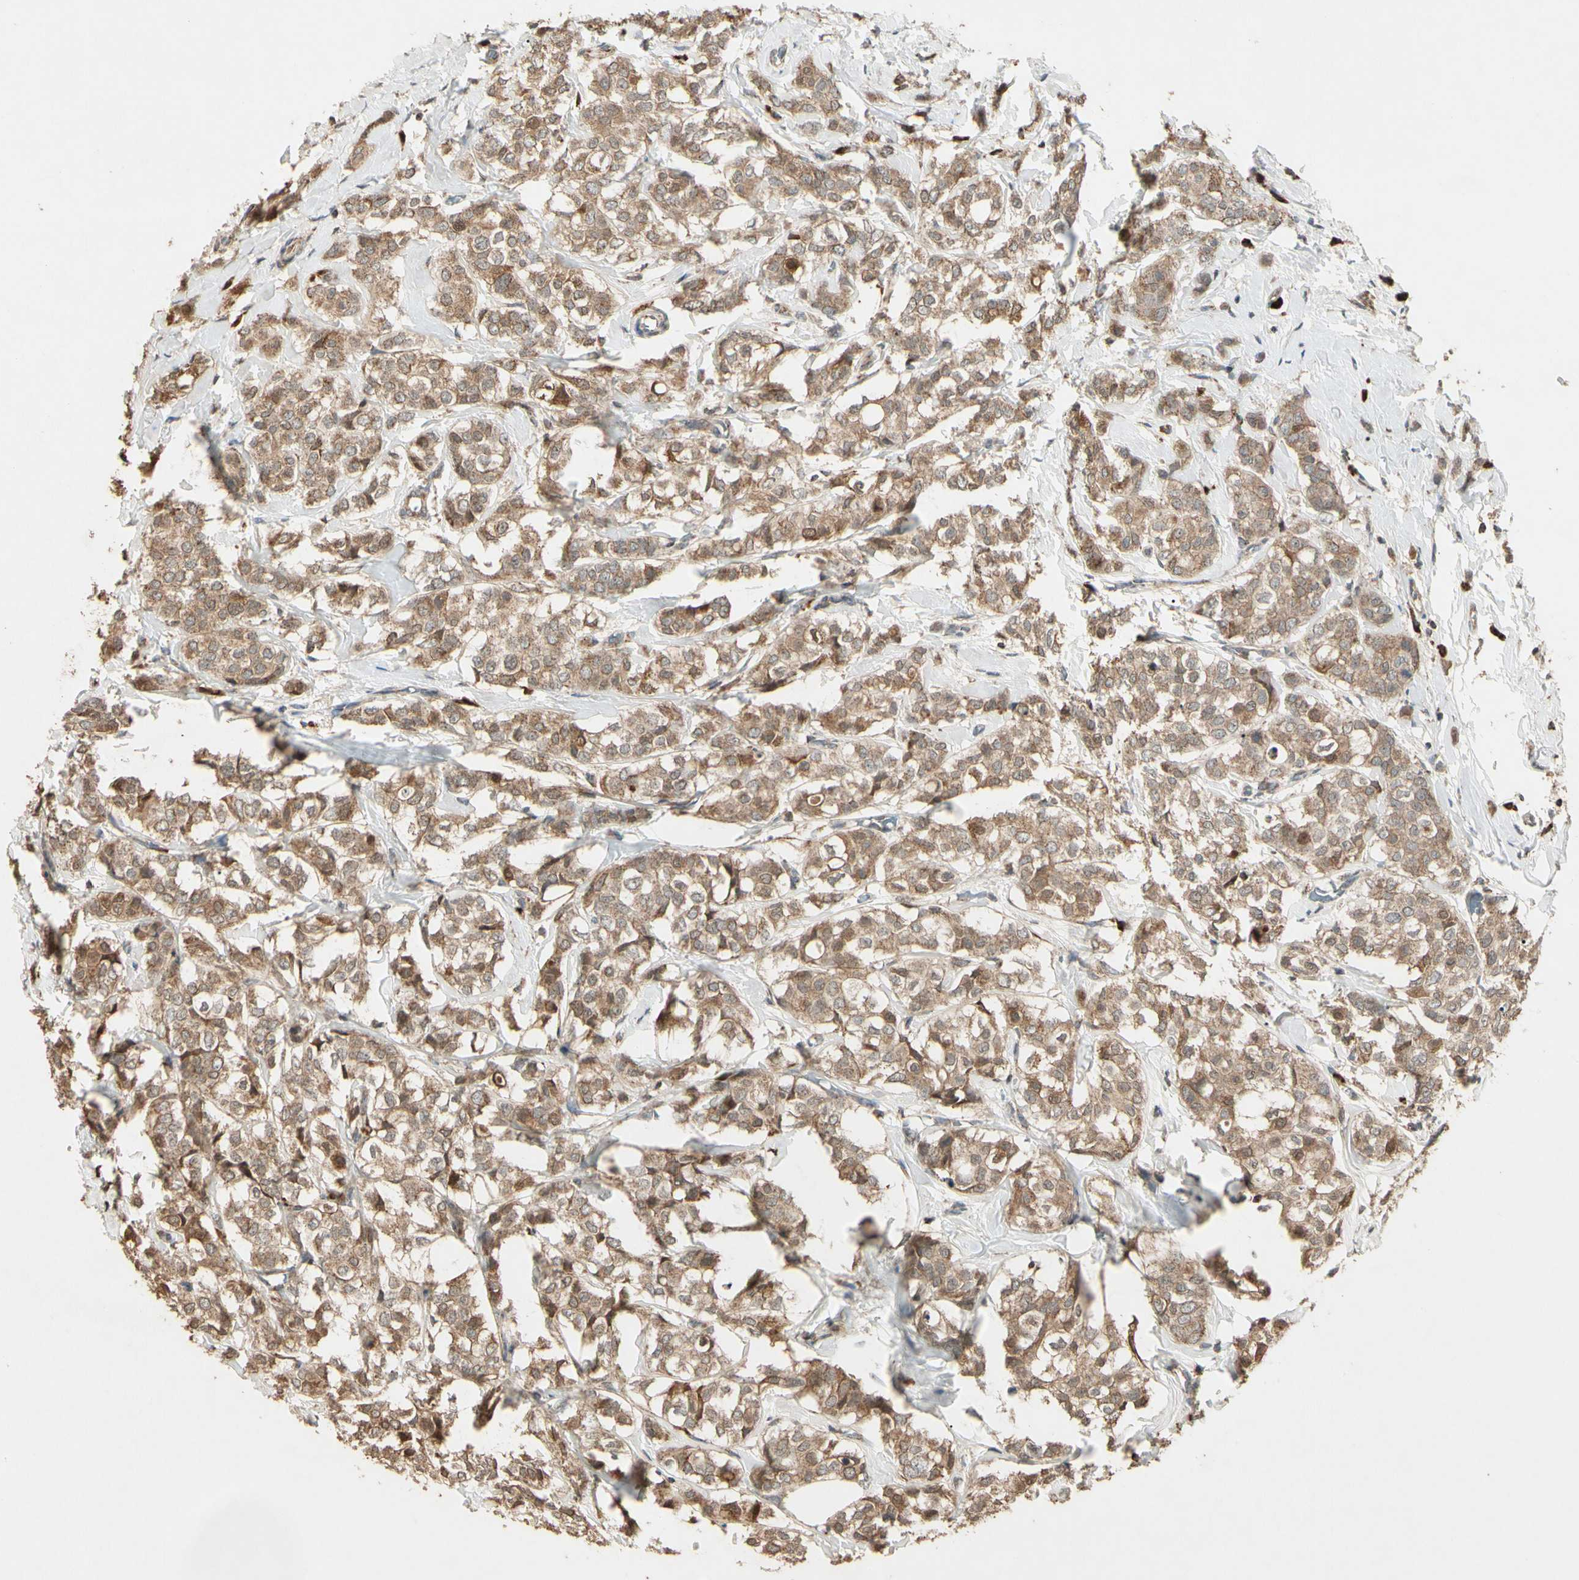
{"staining": {"intensity": "moderate", "quantity": ">75%", "location": "cytoplasmic/membranous"}, "tissue": "breast cancer", "cell_type": "Tumor cells", "image_type": "cancer", "snomed": [{"axis": "morphology", "description": "Lobular carcinoma"}, {"axis": "topography", "description": "Breast"}], "caption": "About >75% of tumor cells in human breast lobular carcinoma reveal moderate cytoplasmic/membranous protein expression as visualized by brown immunohistochemical staining.", "gene": "PRDX5", "patient": {"sex": "female", "age": 60}}